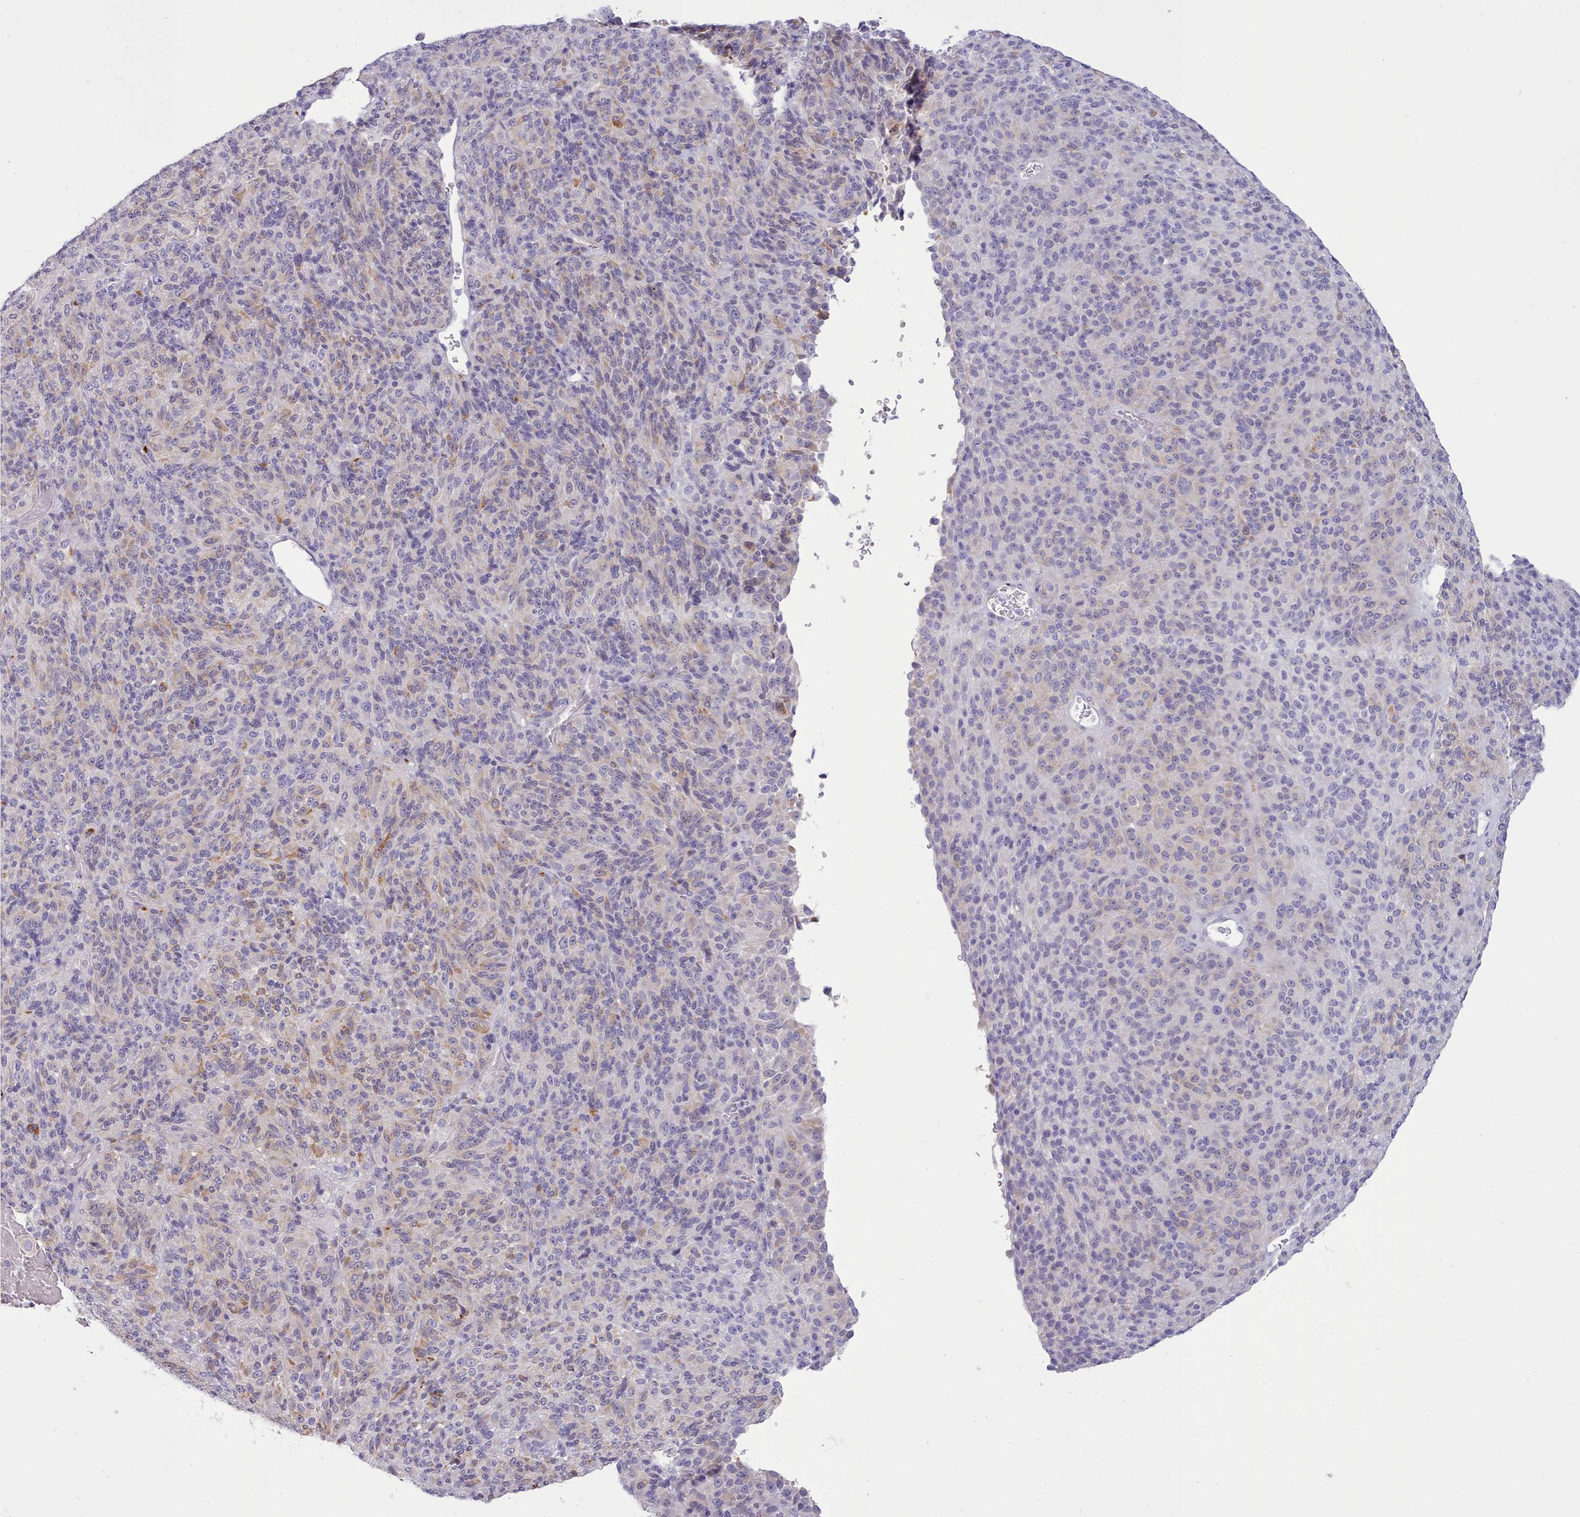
{"staining": {"intensity": "weak", "quantity": "<25%", "location": "cytoplasmic/membranous"}, "tissue": "melanoma", "cell_type": "Tumor cells", "image_type": "cancer", "snomed": [{"axis": "morphology", "description": "Malignant melanoma, Metastatic site"}, {"axis": "topography", "description": "Brain"}], "caption": "DAB (3,3'-diaminobenzidine) immunohistochemical staining of malignant melanoma (metastatic site) demonstrates no significant staining in tumor cells.", "gene": "TMEM253", "patient": {"sex": "female", "age": 56}}